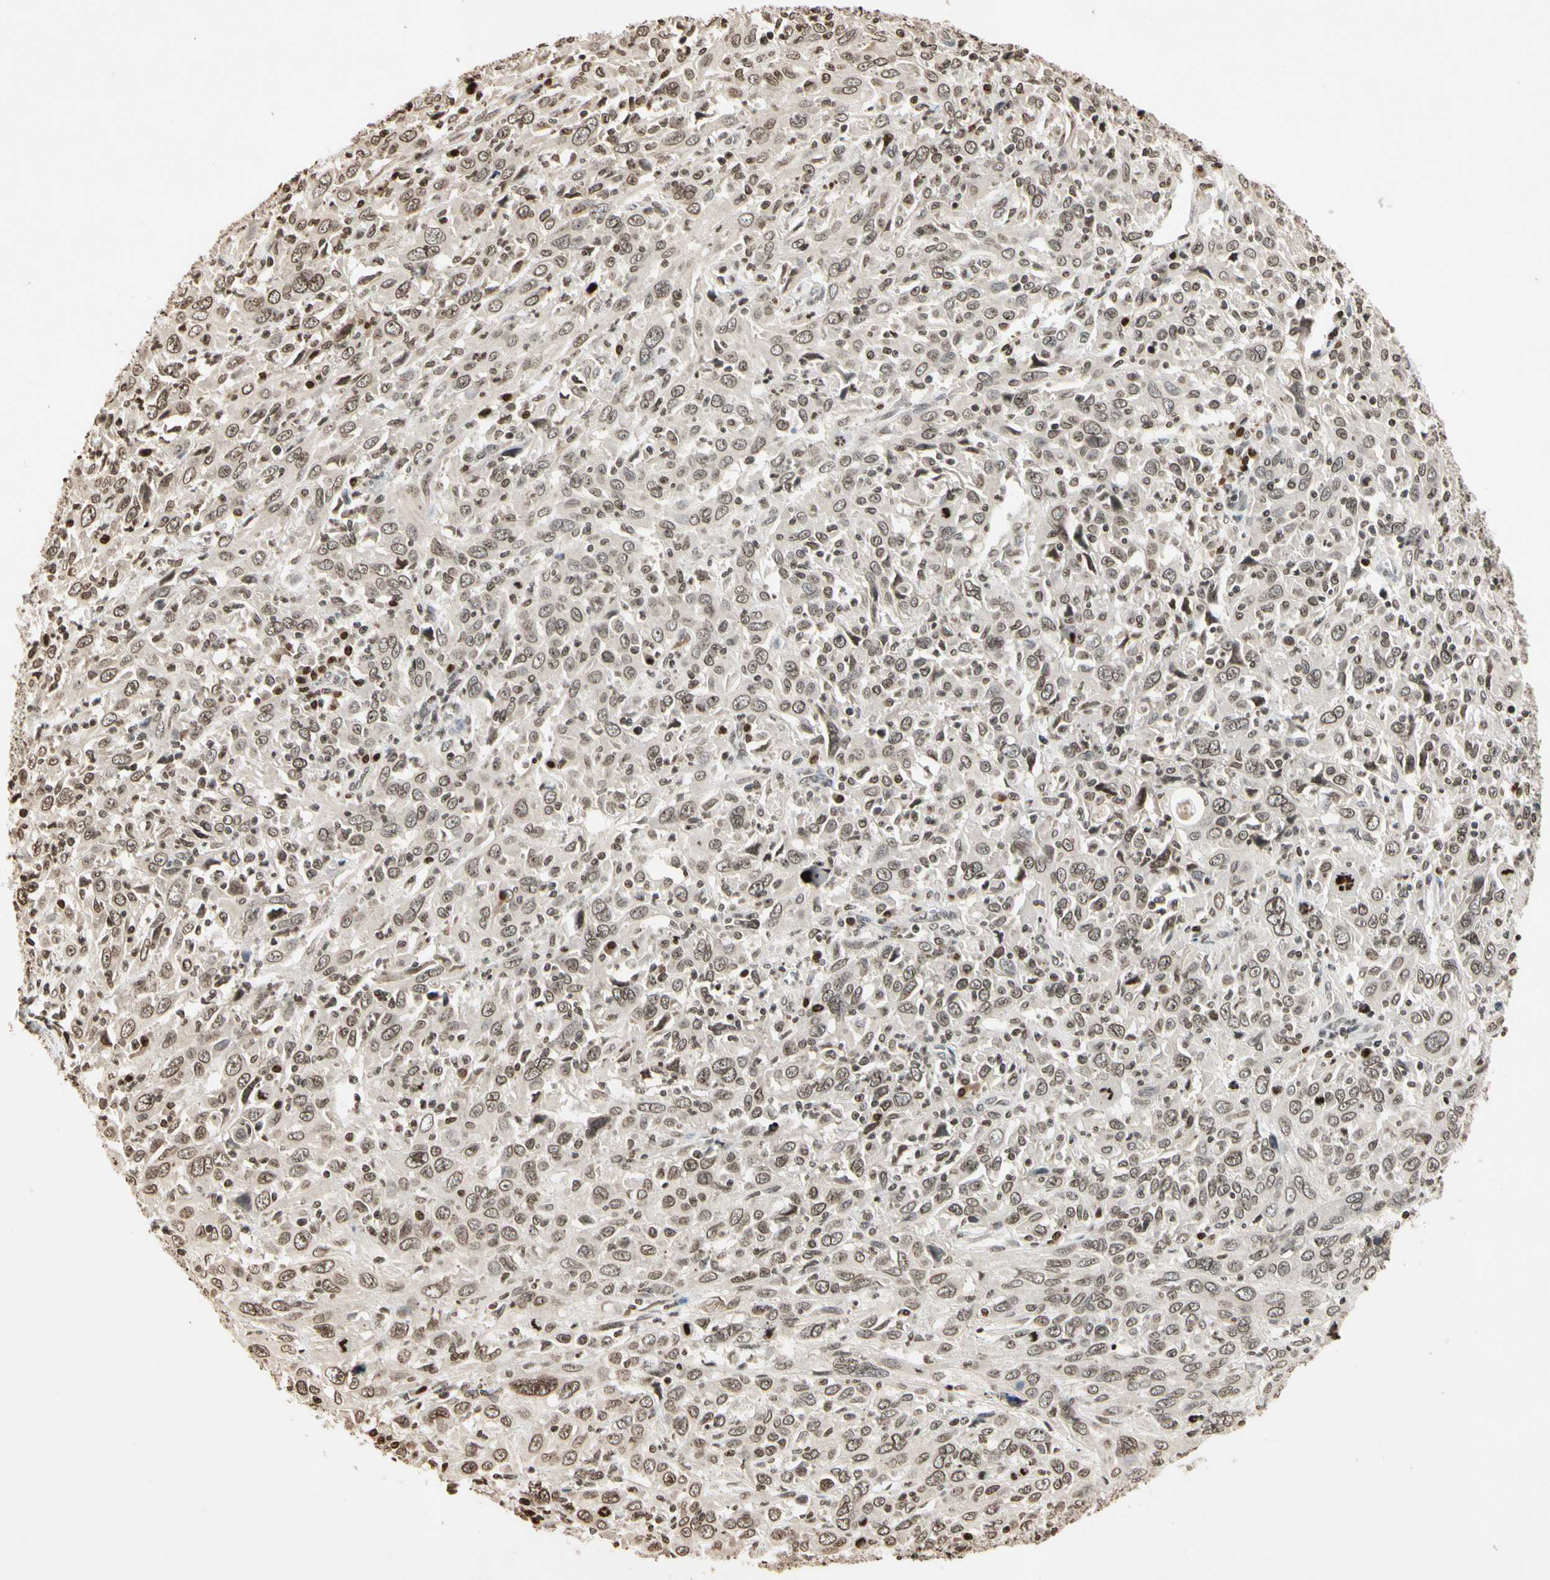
{"staining": {"intensity": "weak", "quantity": "25%-75%", "location": "nuclear"}, "tissue": "cervical cancer", "cell_type": "Tumor cells", "image_type": "cancer", "snomed": [{"axis": "morphology", "description": "Squamous cell carcinoma, NOS"}, {"axis": "topography", "description": "Cervix"}], "caption": "Human cervical squamous cell carcinoma stained with a brown dye demonstrates weak nuclear positive staining in about 25%-75% of tumor cells.", "gene": "TOP1", "patient": {"sex": "female", "age": 46}}